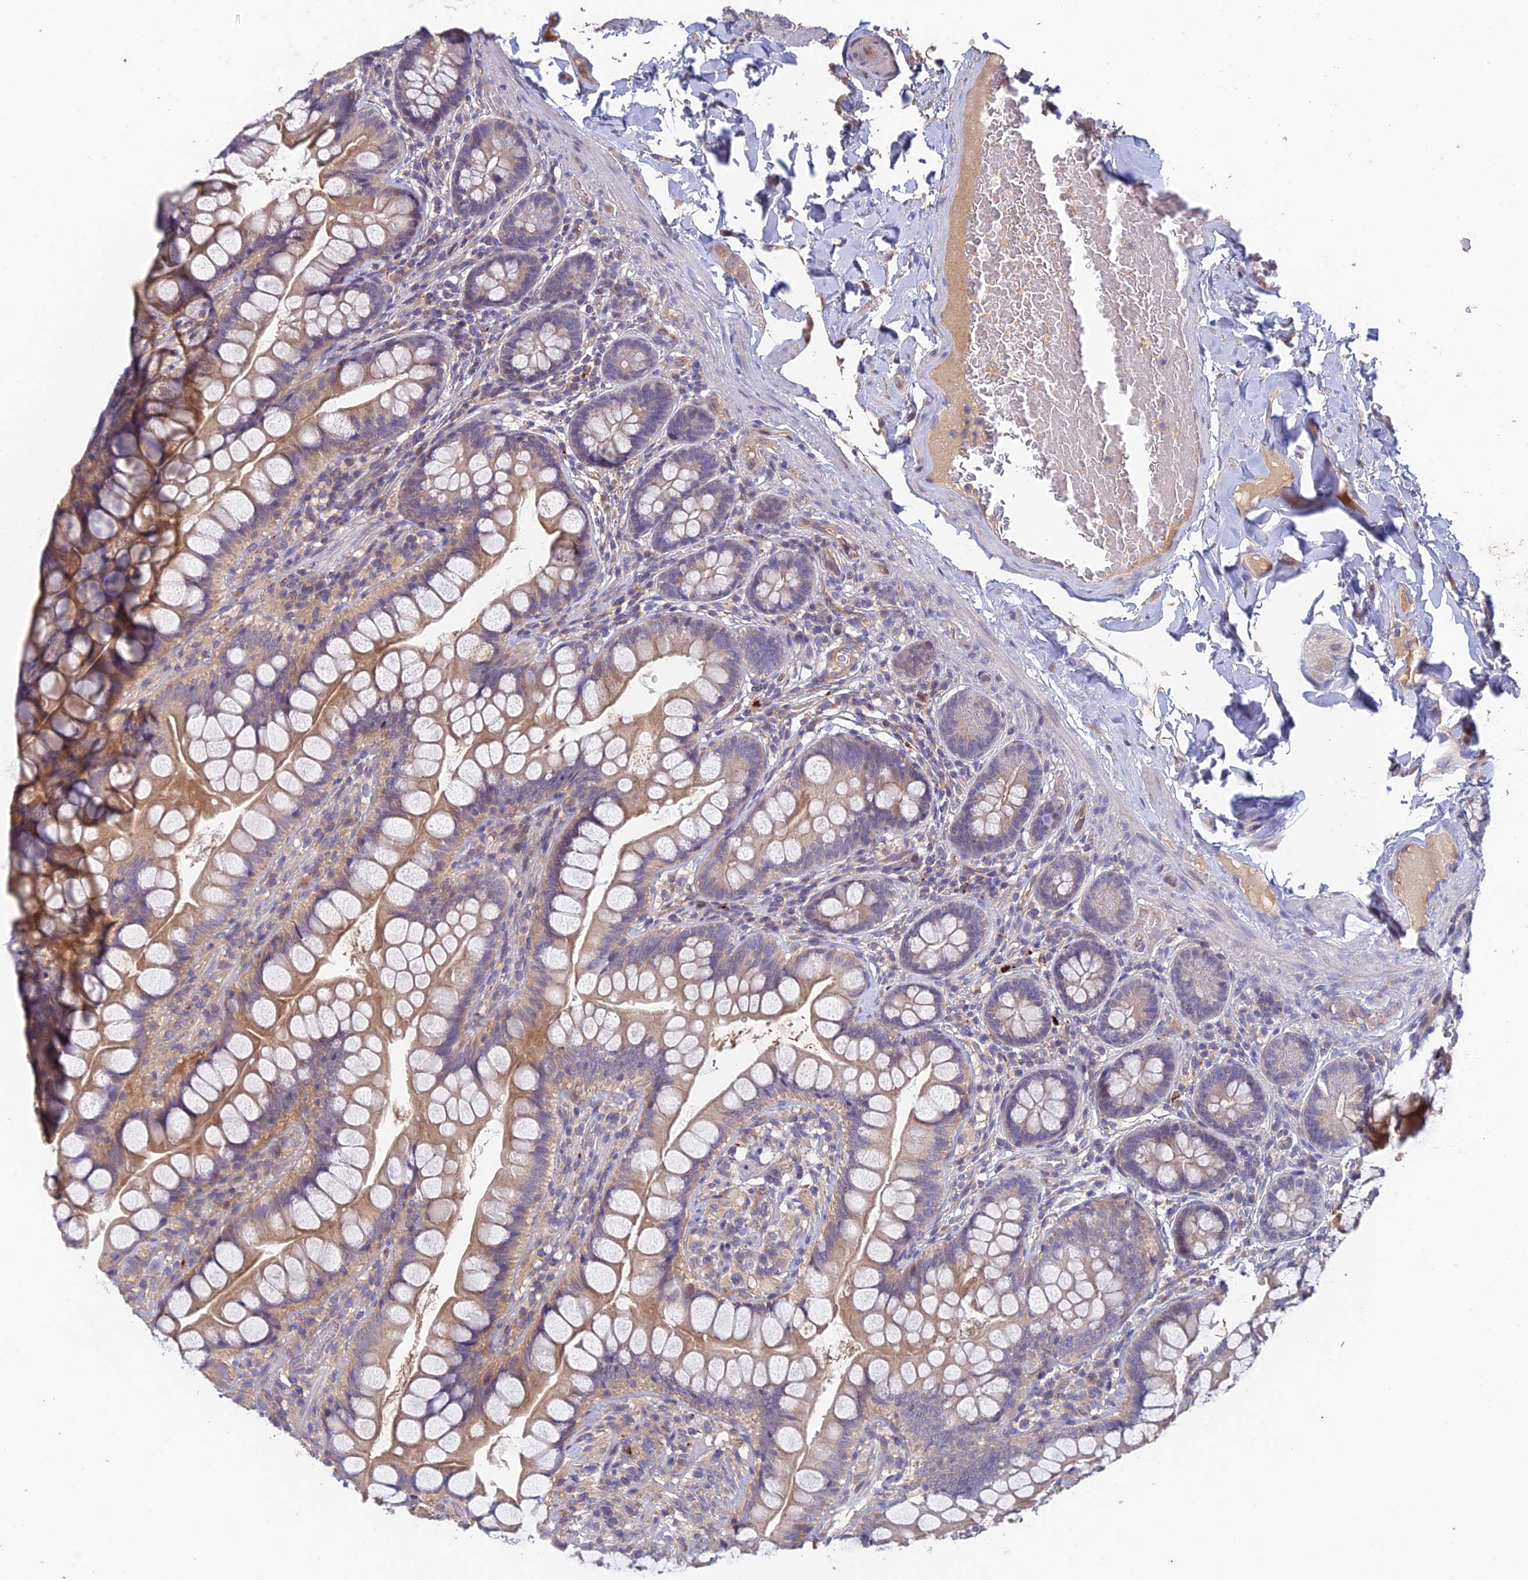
{"staining": {"intensity": "moderate", "quantity": "25%-75%", "location": "cytoplasmic/membranous"}, "tissue": "small intestine", "cell_type": "Glandular cells", "image_type": "normal", "snomed": [{"axis": "morphology", "description": "Normal tissue, NOS"}, {"axis": "topography", "description": "Small intestine"}], "caption": "Brown immunohistochemical staining in normal human small intestine reveals moderate cytoplasmic/membranous staining in approximately 25%-75% of glandular cells. The staining was performed using DAB, with brown indicating positive protein expression. Nuclei are stained blue with hematoxylin.", "gene": "ADAMTS13", "patient": {"sex": "male", "age": 70}}